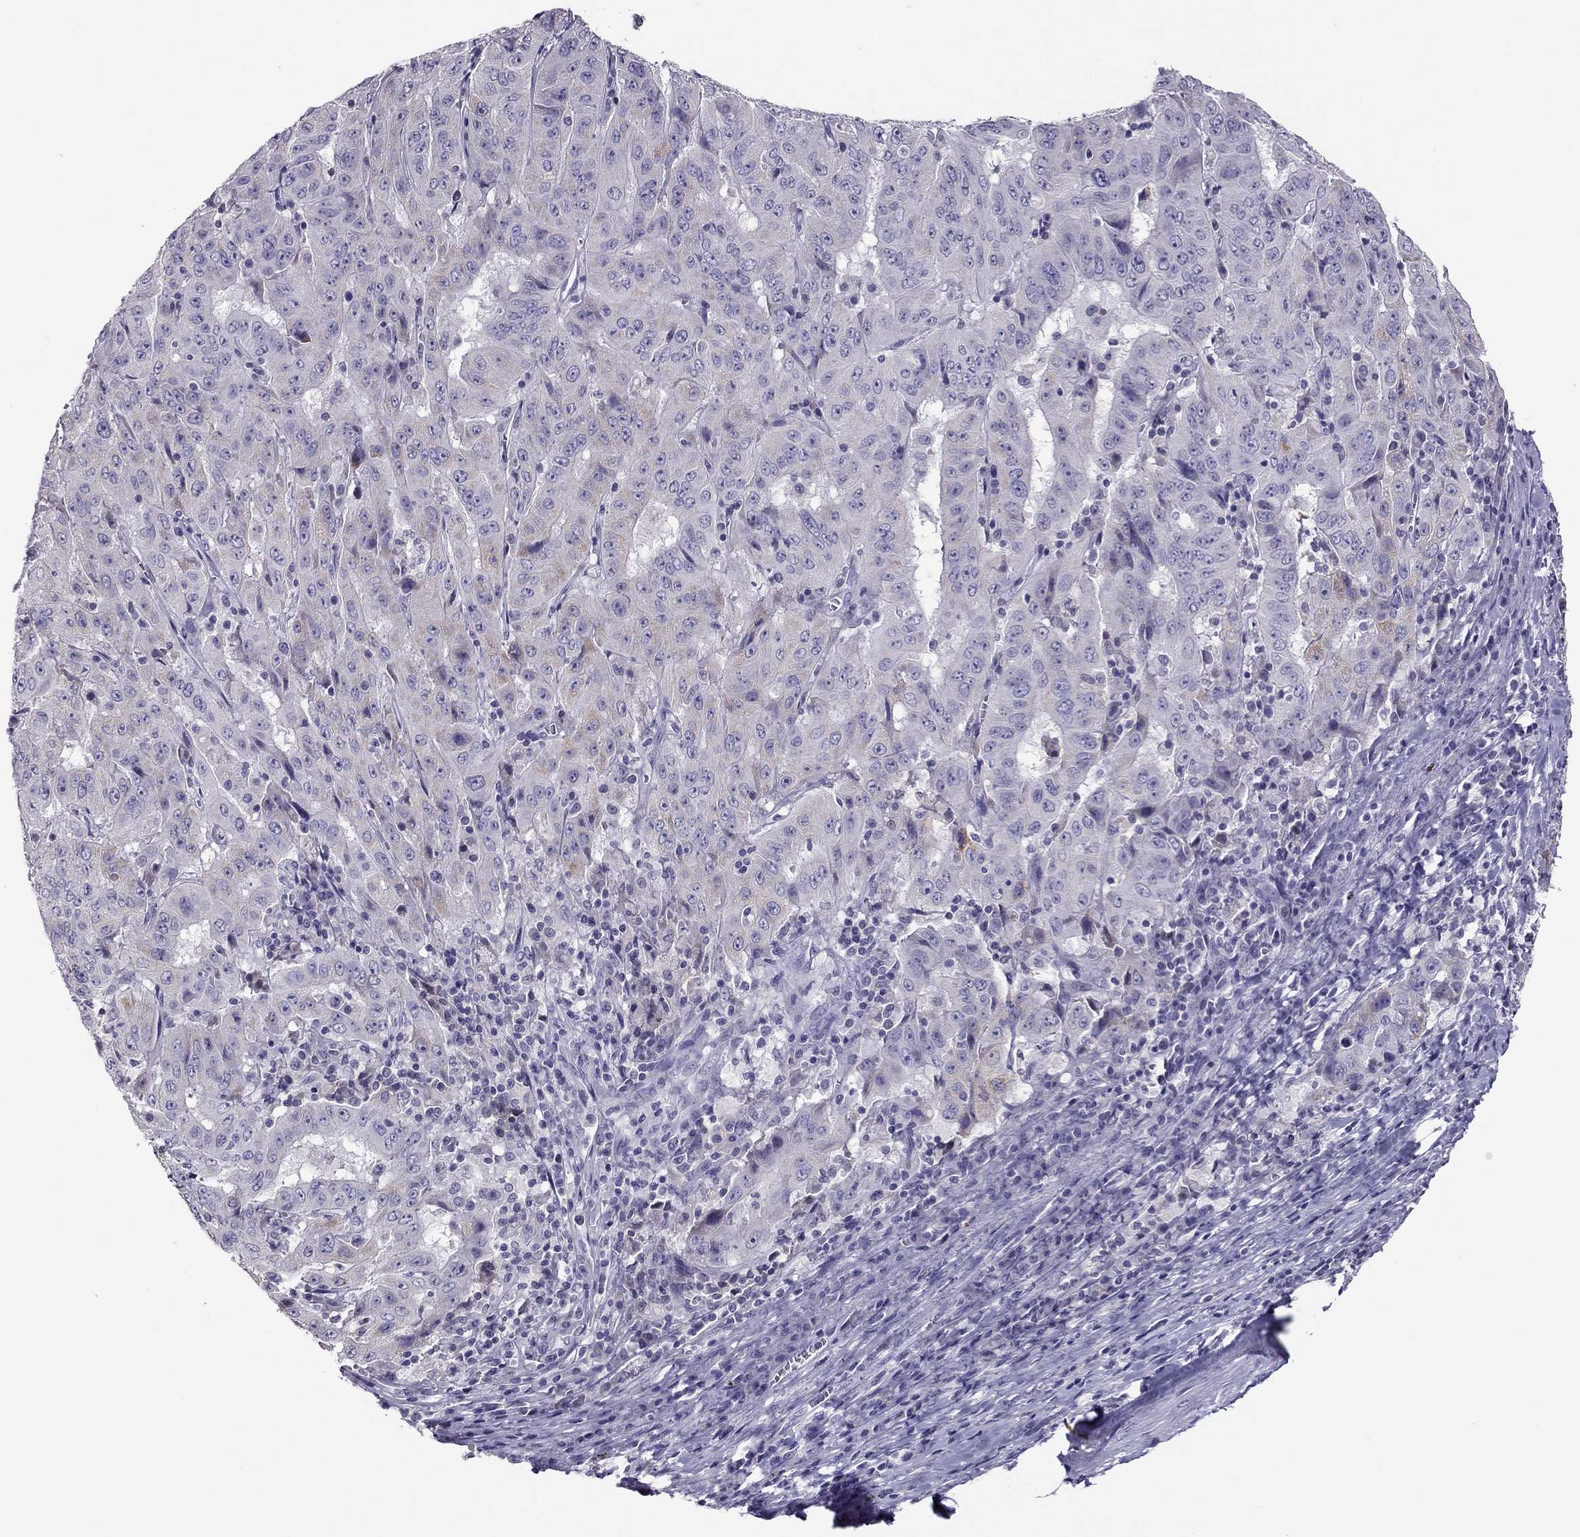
{"staining": {"intensity": "weak", "quantity": "<25%", "location": "cytoplasmic/membranous"}, "tissue": "pancreatic cancer", "cell_type": "Tumor cells", "image_type": "cancer", "snomed": [{"axis": "morphology", "description": "Adenocarcinoma, NOS"}, {"axis": "topography", "description": "Pancreas"}], "caption": "Tumor cells are negative for brown protein staining in adenocarcinoma (pancreatic). (Immunohistochemistry (ihc), brightfield microscopy, high magnification).", "gene": "RGS8", "patient": {"sex": "male", "age": 63}}